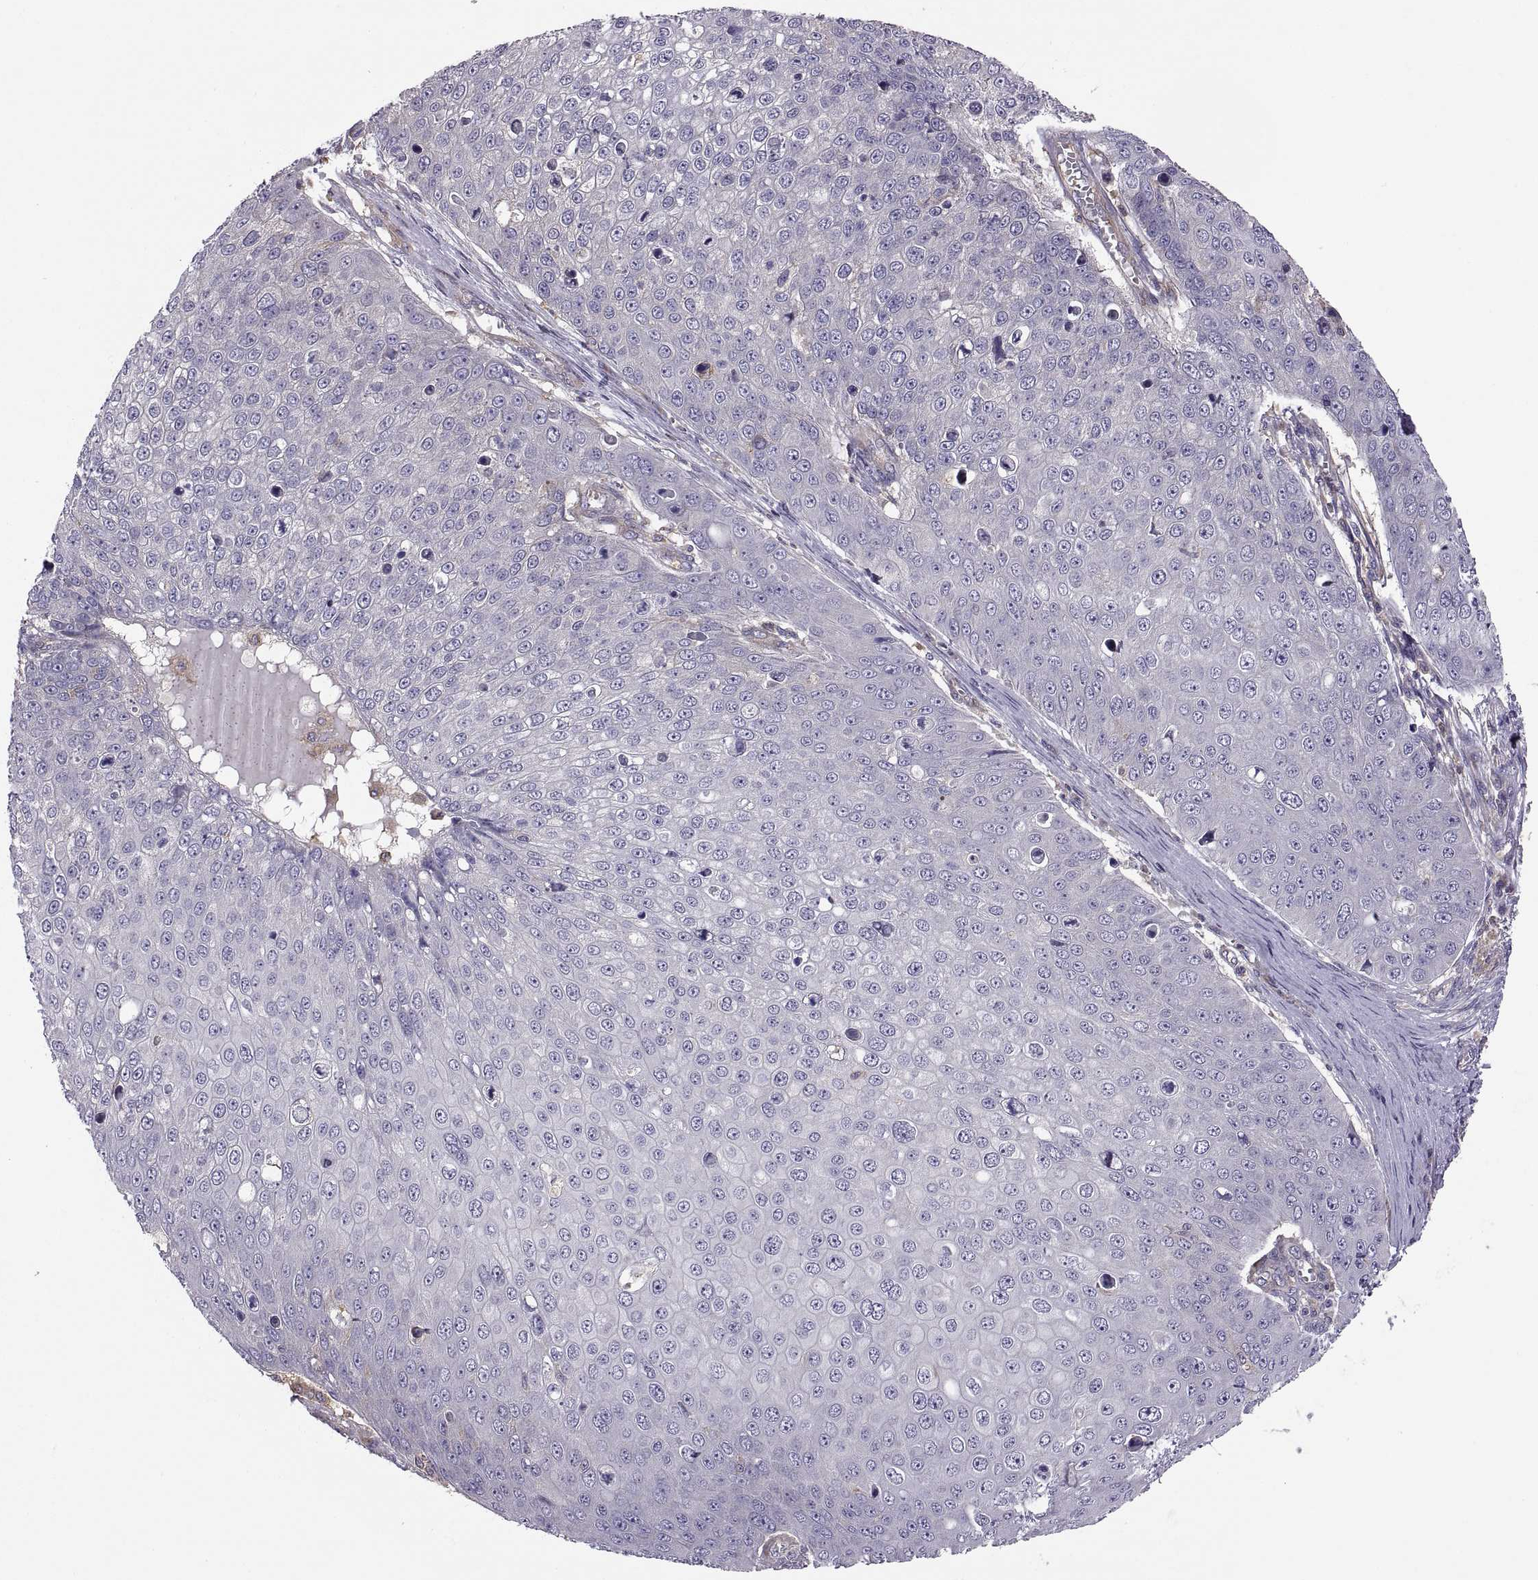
{"staining": {"intensity": "negative", "quantity": "none", "location": "none"}, "tissue": "skin cancer", "cell_type": "Tumor cells", "image_type": "cancer", "snomed": [{"axis": "morphology", "description": "Squamous cell carcinoma, NOS"}, {"axis": "topography", "description": "Skin"}], "caption": "High power microscopy image of an immunohistochemistry micrograph of squamous cell carcinoma (skin), revealing no significant staining in tumor cells. (Brightfield microscopy of DAB (3,3'-diaminobenzidine) immunohistochemistry at high magnification).", "gene": "SPATA32", "patient": {"sex": "male", "age": 71}}